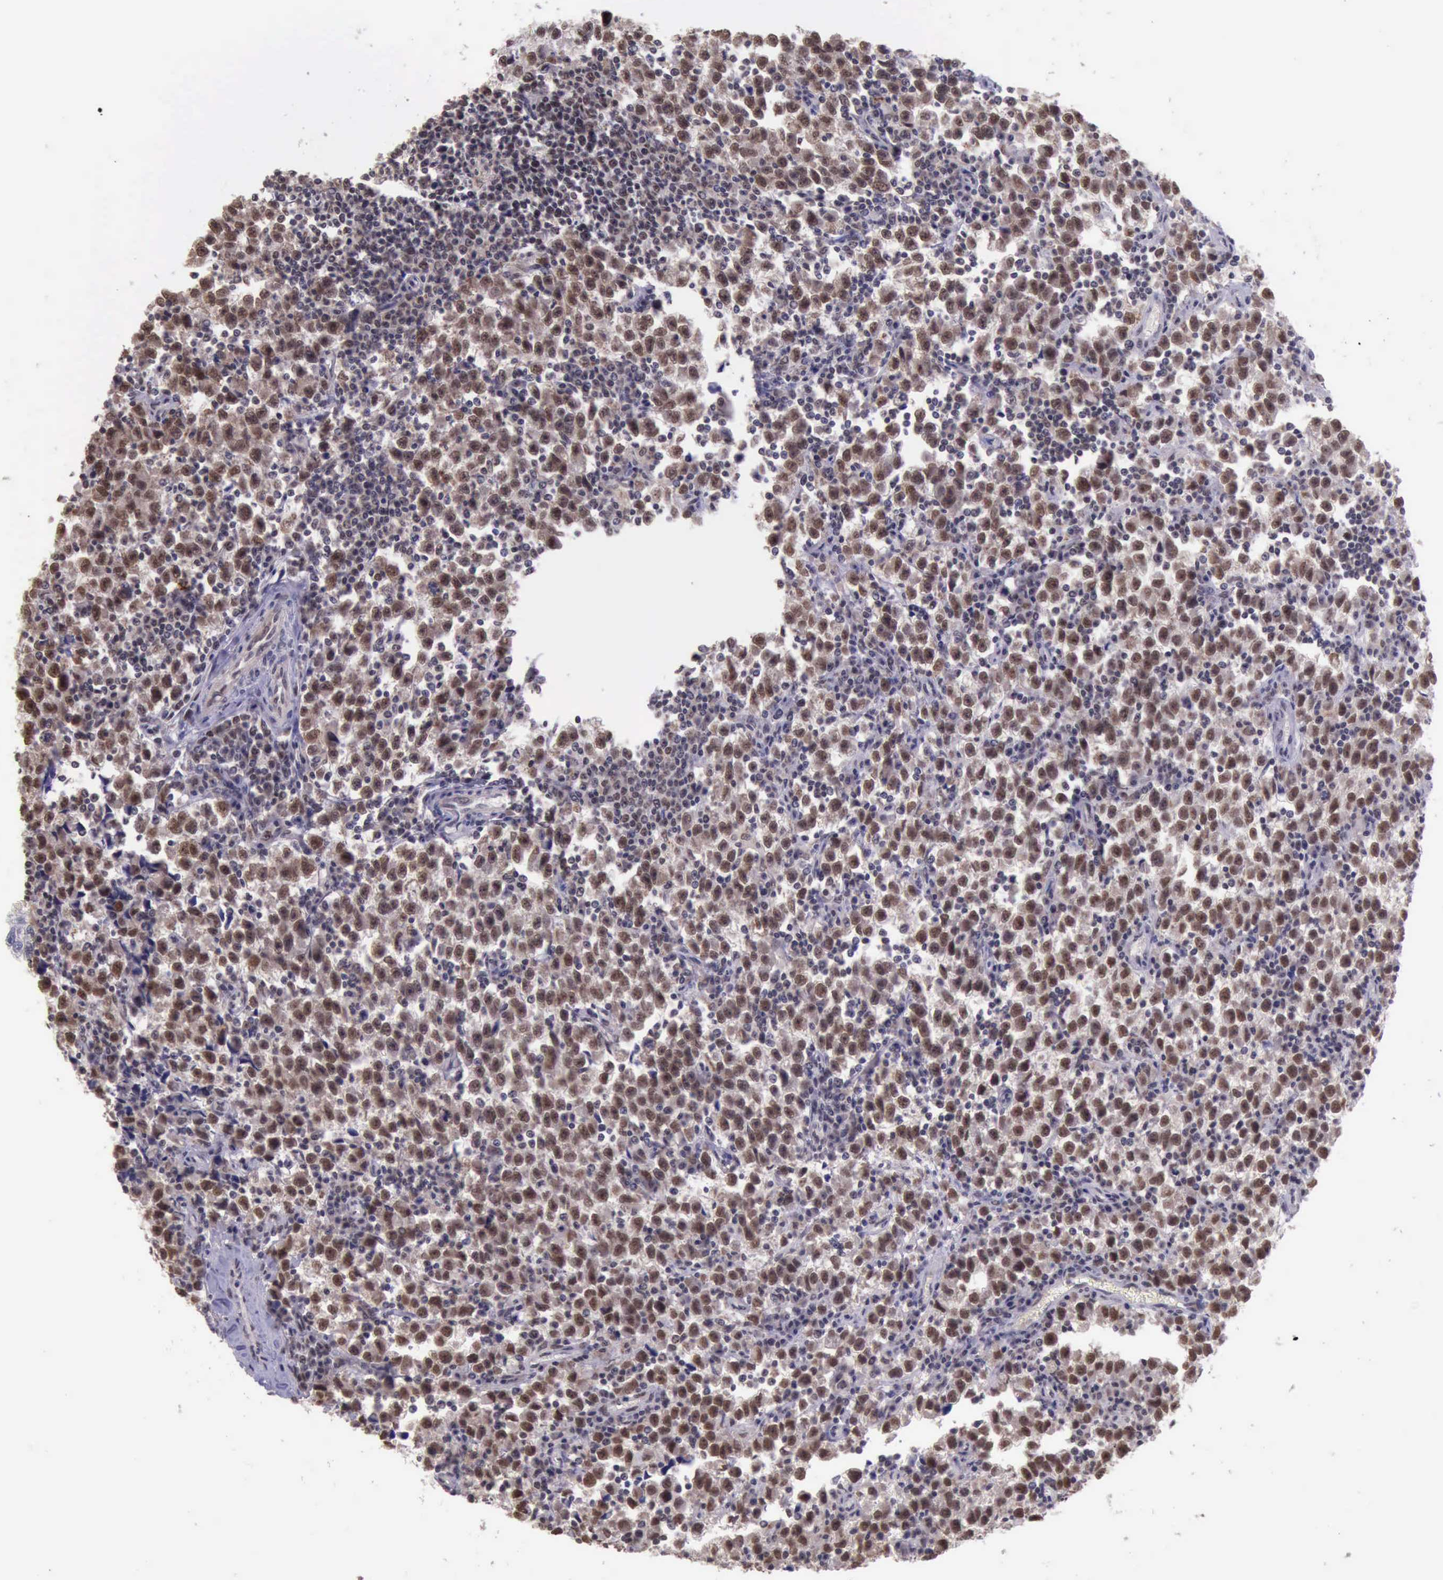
{"staining": {"intensity": "strong", "quantity": ">75%", "location": "nuclear"}, "tissue": "testis cancer", "cell_type": "Tumor cells", "image_type": "cancer", "snomed": [{"axis": "morphology", "description": "Seminoma, NOS"}, {"axis": "topography", "description": "Testis"}], "caption": "Immunohistochemical staining of human testis seminoma demonstrates strong nuclear protein positivity in approximately >75% of tumor cells.", "gene": "PRPF39", "patient": {"sex": "male", "age": 35}}